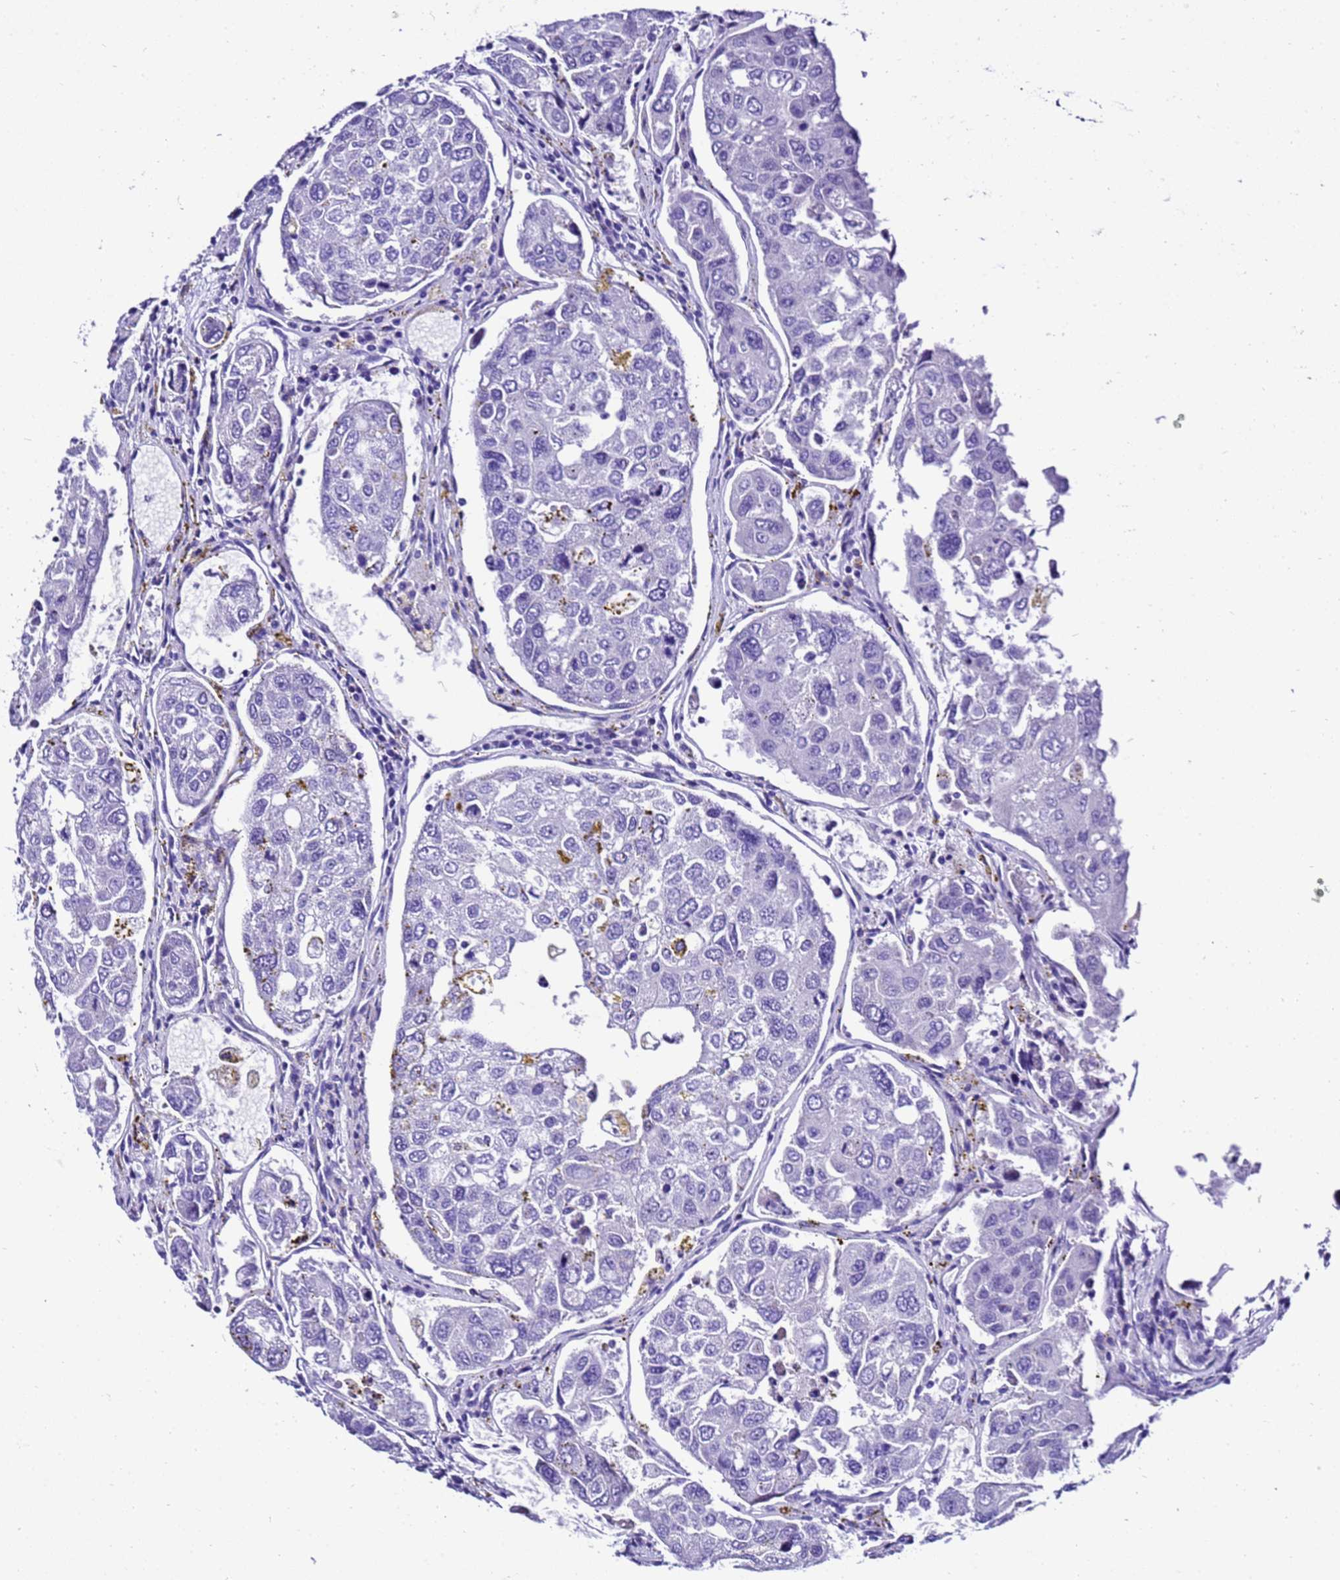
{"staining": {"intensity": "negative", "quantity": "none", "location": "none"}, "tissue": "urothelial cancer", "cell_type": "Tumor cells", "image_type": "cancer", "snomed": [{"axis": "morphology", "description": "Urothelial carcinoma, High grade"}, {"axis": "topography", "description": "Lymph node"}, {"axis": "topography", "description": "Urinary bladder"}], "caption": "Tumor cells show no significant protein expression in high-grade urothelial carcinoma.", "gene": "ZNF417", "patient": {"sex": "male", "age": 51}}